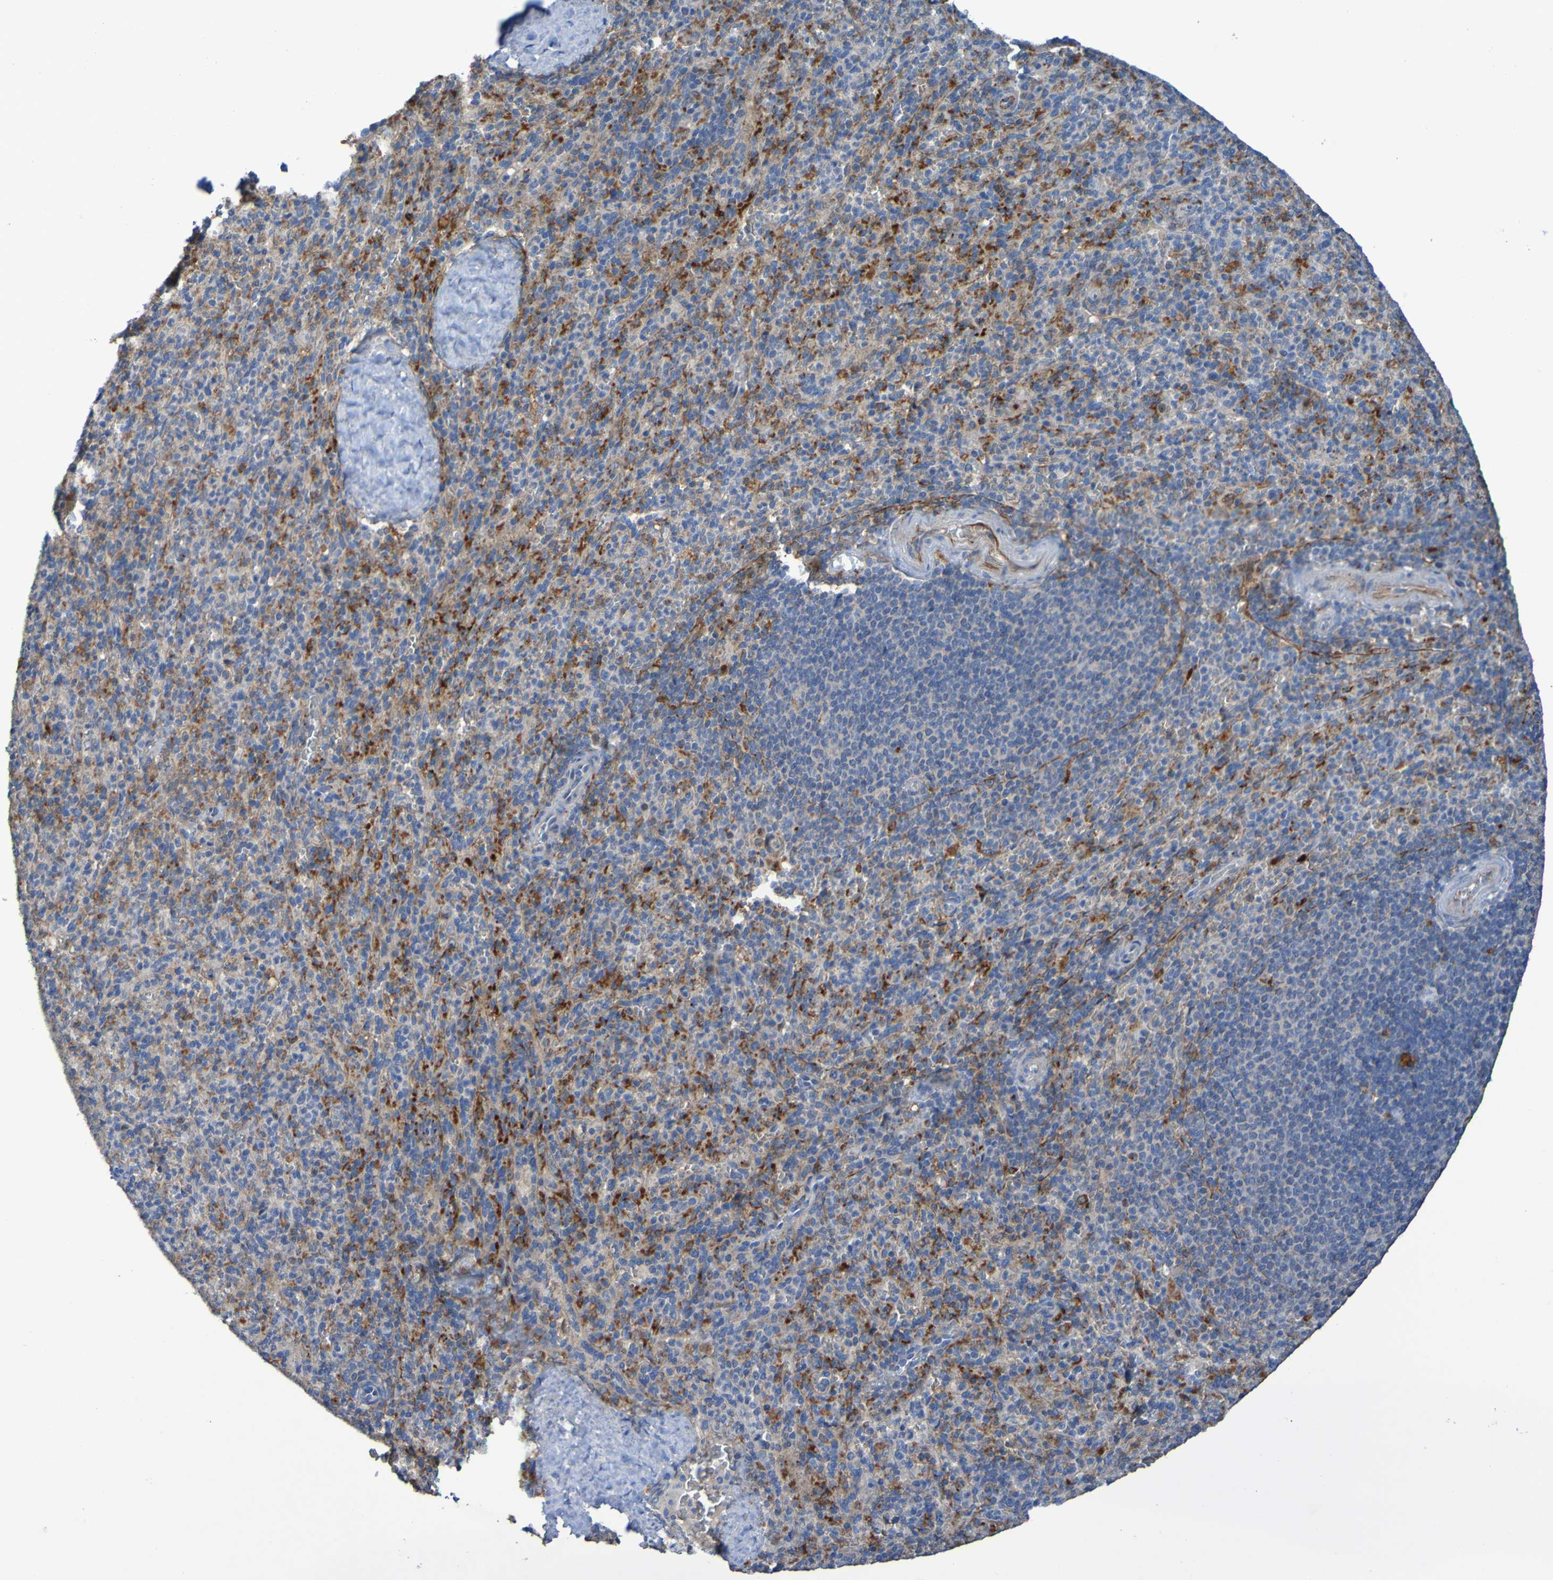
{"staining": {"intensity": "strong", "quantity": "25%-75%", "location": "cytoplasmic/membranous"}, "tissue": "spleen", "cell_type": "Cells in red pulp", "image_type": "normal", "snomed": [{"axis": "morphology", "description": "Normal tissue, NOS"}, {"axis": "topography", "description": "Spleen"}], "caption": "Immunohistochemical staining of unremarkable spleen displays high levels of strong cytoplasmic/membranous staining in approximately 25%-75% of cells in red pulp. (Brightfield microscopy of DAB IHC at high magnification).", "gene": "ARHGEF16", "patient": {"sex": "male", "age": 36}}